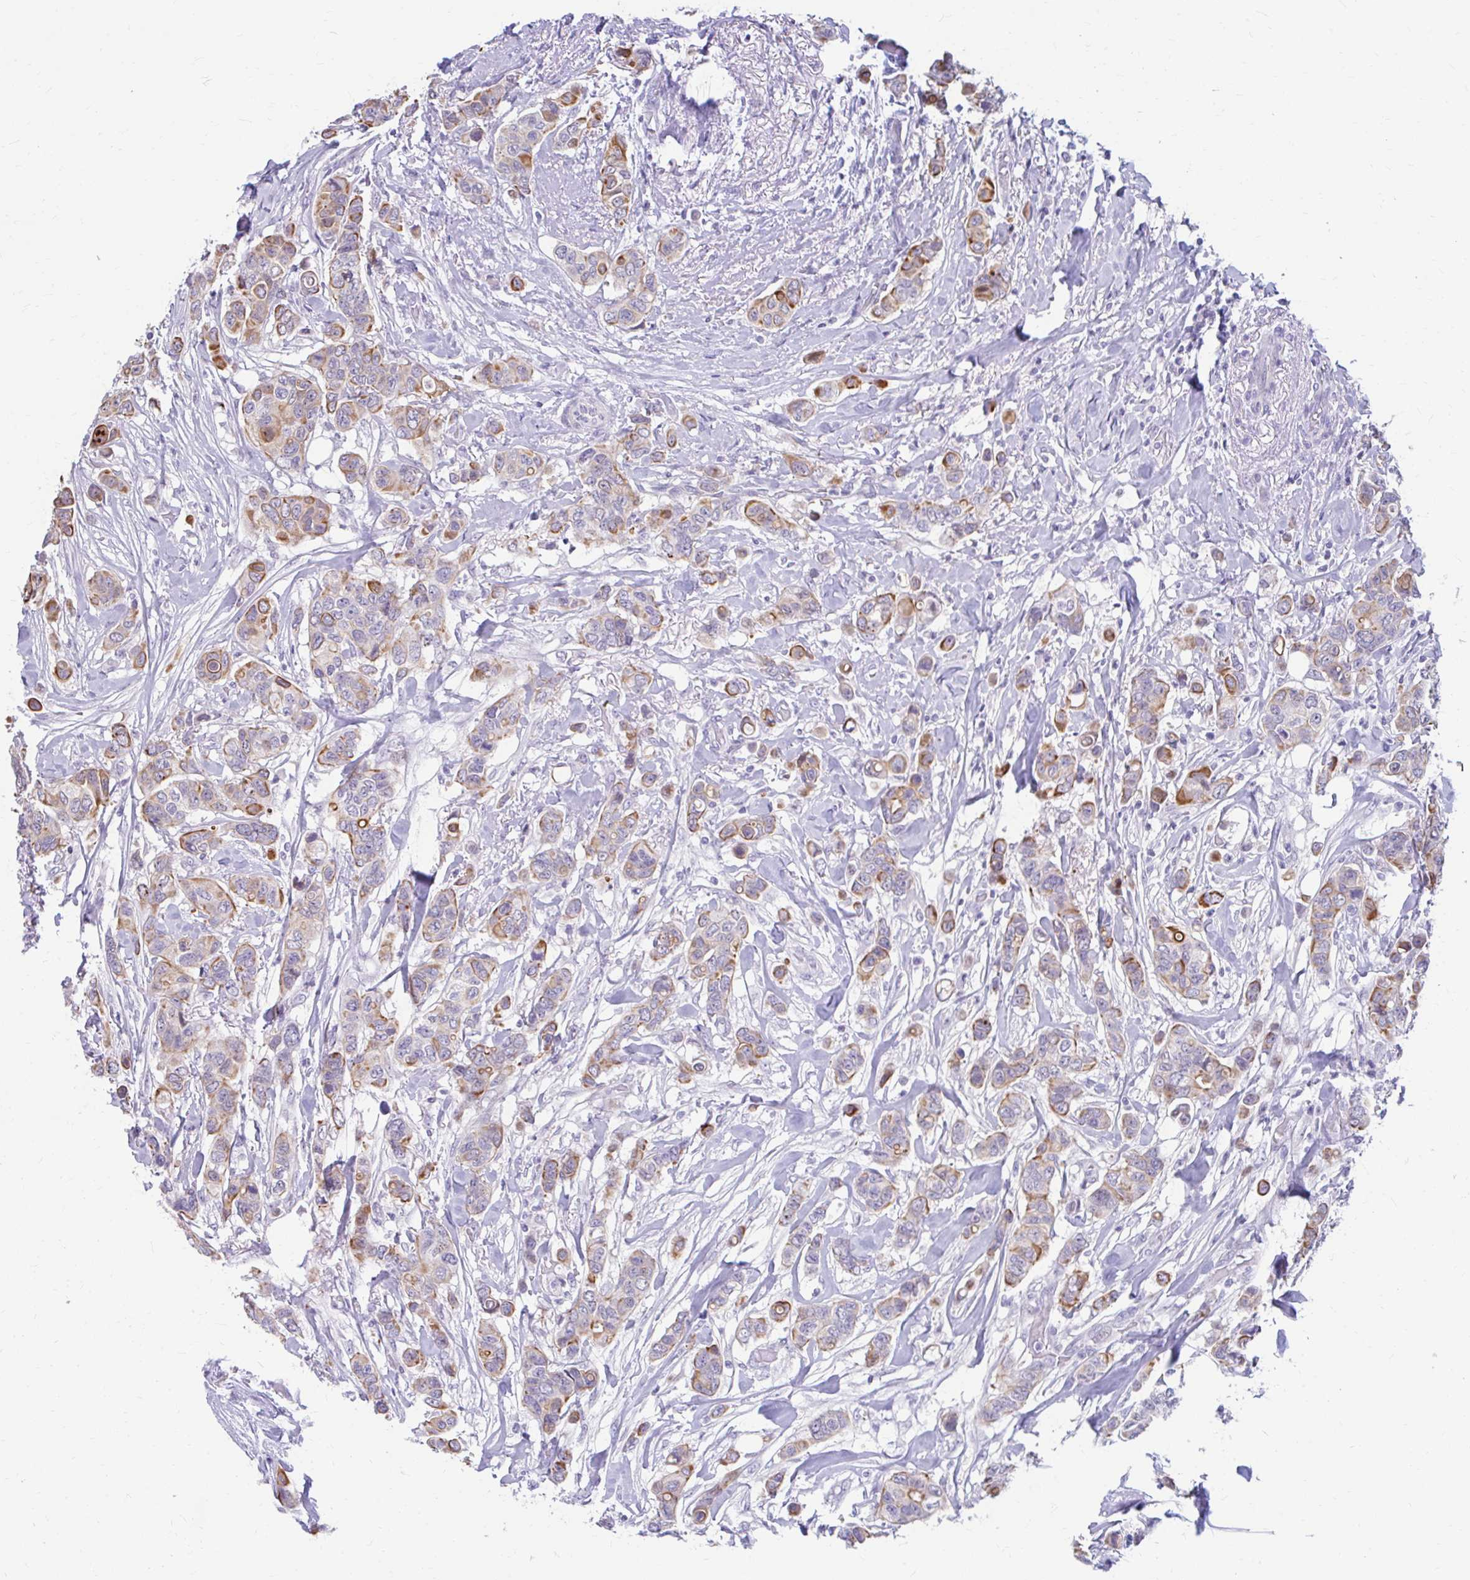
{"staining": {"intensity": "moderate", "quantity": "25%-75%", "location": "cytoplasmic/membranous"}, "tissue": "breast cancer", "cell_type": "Tumor cells", "image_type": "cancer", "snomed": [{"axis": "morphology", "description": "Lobular carcinoma"}, {"axis": "topography", "description": "Breast"}], "caption": "The micrograph shows immunohistochemical staining of breast cancer (lobular carcinoma). There is moderate cytoplasmic/membranous expression is identified in approximately 25%-75% of tumor cells. Ihc stains the protein in brown and the nuclei are stained blue.", "gene": "RGS16", "patient": {"sex": "female", "age": 51}}